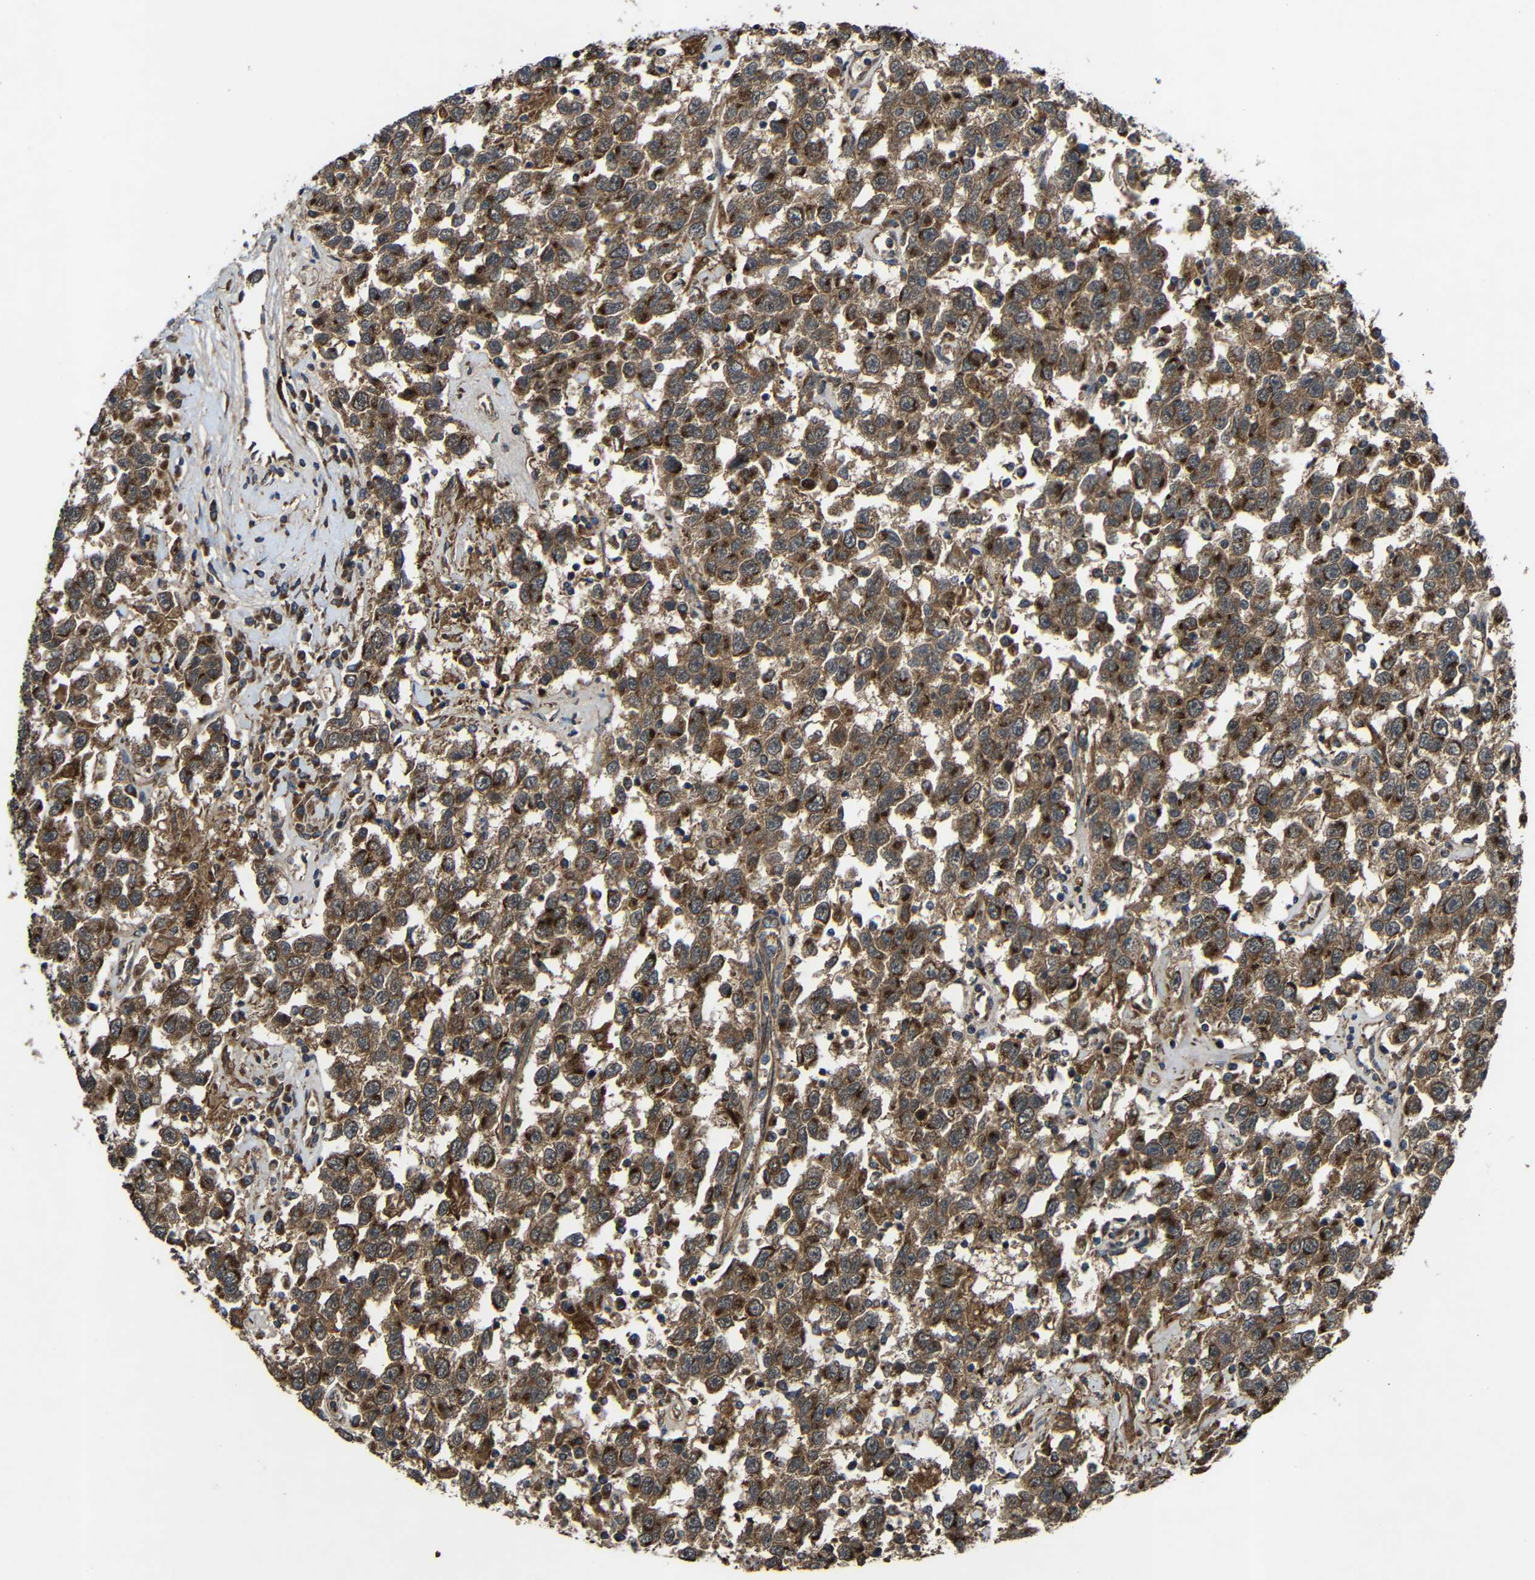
{"staining": {"intensity": "strong", "quantity": ">75%", "location": "cytoplasmic/membranous"}, "tissue": "testis cancer", "cell_type": "Tumor cells", "image_type": "cancer", "snomed": [{"axis": "morphology", "description": "Seminoma, NOS"}, {"axis": "topography", "description": "Testis"}], "caption": "Testis seminoma tissue displays strong cytoplasmic/membranous staining in about >75% of tumor cells", "gene": "C1GALT1", "patient": {"sex": "male", "age": 41}}